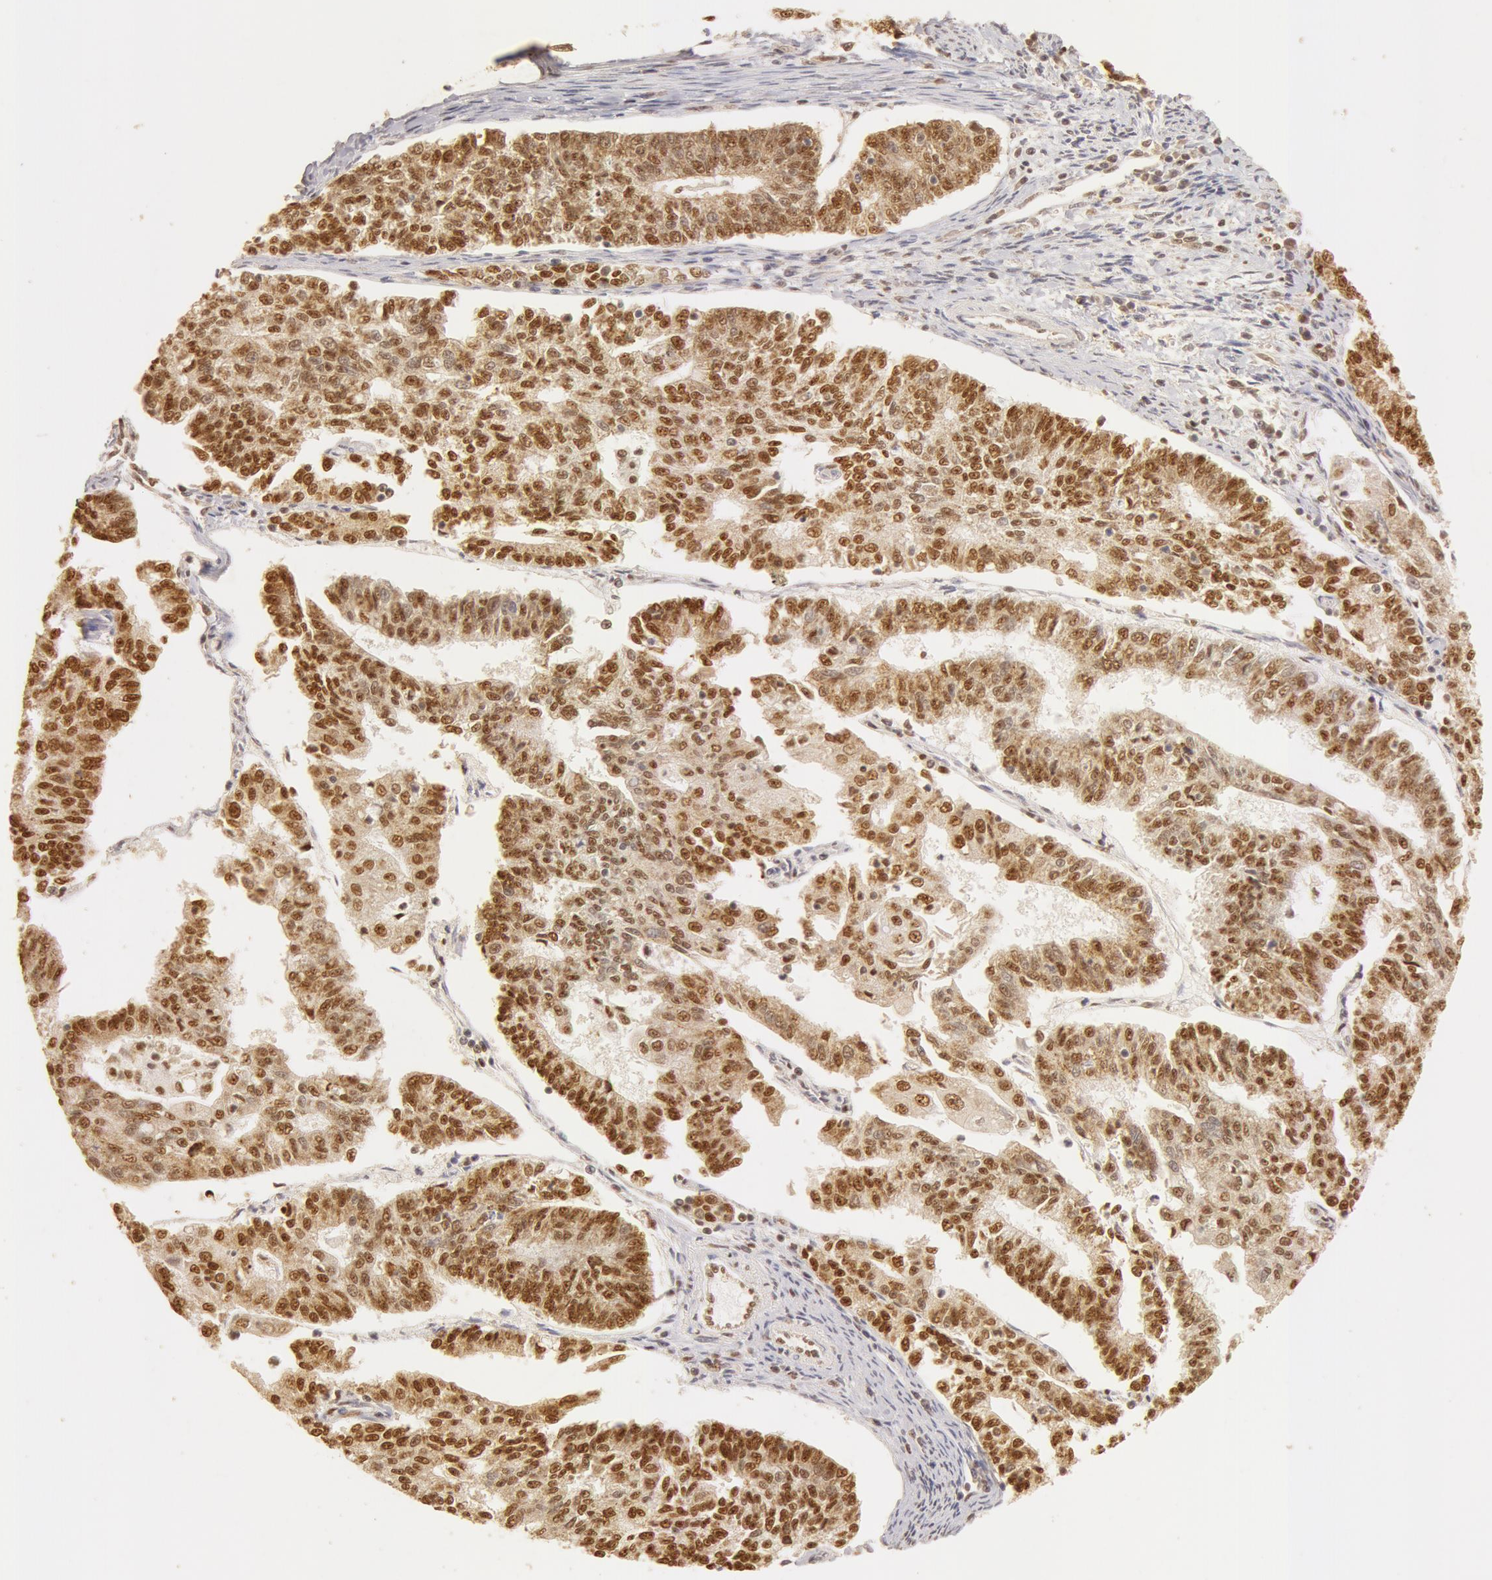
{"staining": {"intensity": "moderate", "quantity": ">75%", "location": "cytoplasmic/membranous,nuclear"}, "tissue": "endometrial cancer", "cell_type": "Tumor cells", "image_type": "cancer", "snomed": [{"axis": "morphology", "description": "Adenocarcinoma, NOS"}, {"axis": "topography", "description": "Endometrium"}], "caption": "Protein analysis of endometrial cancer (adenocarcinoma) tissue displays moderate cytoplasmic/membranous and nuclear staining in approximately >75% of tumor cells.", "gene": "SNRNP70", "patient": {"sex": "female", "age": 56}}